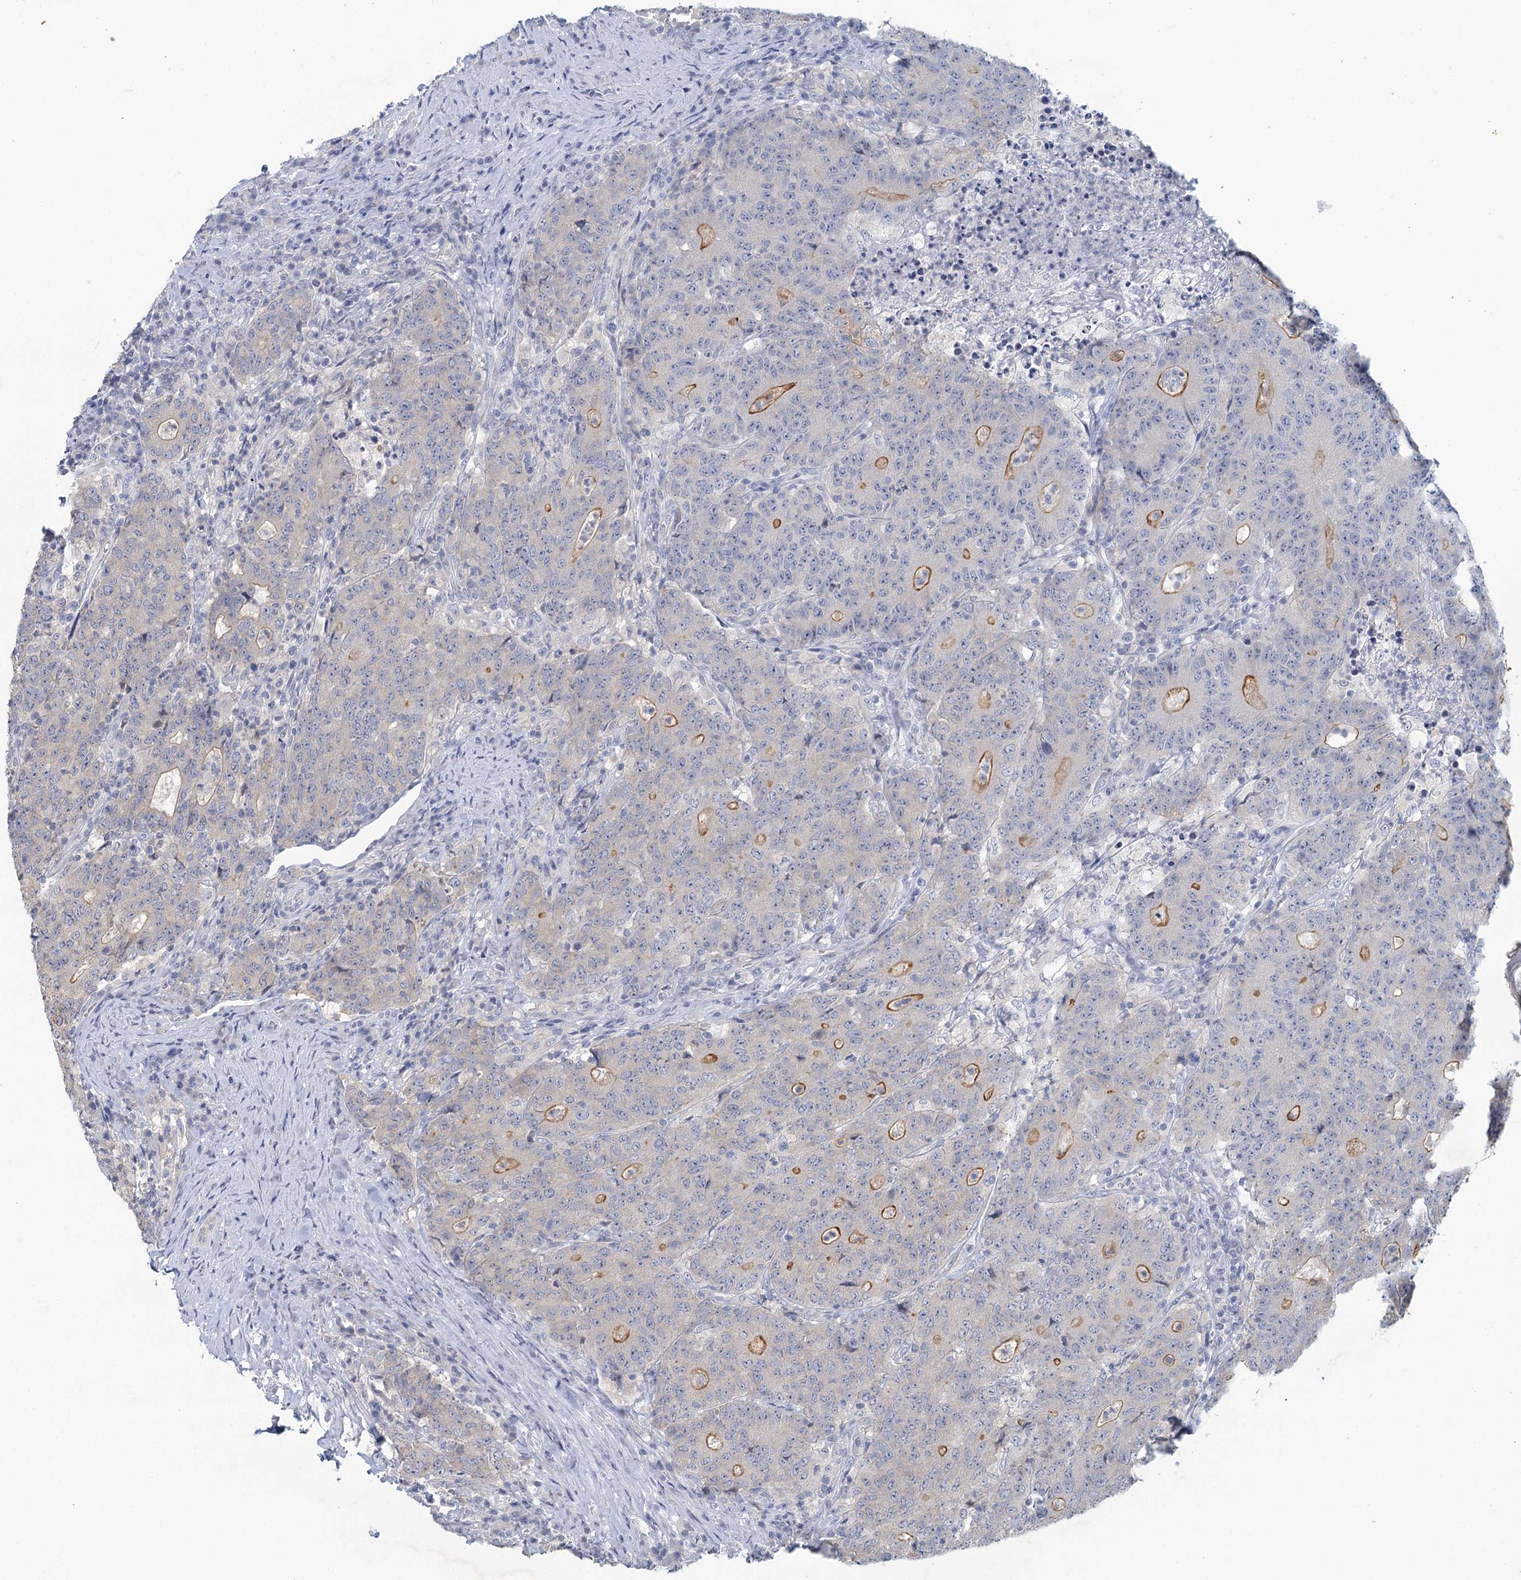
{"staining": {"intensity": "moderate", "quantity": "<25%", "location": "cytoplasmic/membranous"}, "tissue": "colorectal cancer", "cell_type": "Tumor cells", "image_type": "cancer", "snomed": [{"axis": "morphology", "description": "Adenocarcinoma, NOS"}, {"axis": "topography", "description": "Colon"}], "caption": "Immunohistochemistry (DAB) staining of human colorectal cancer (adenocarcinoma) demonstrates moderate cytoplasmic/membranous protein positivity in about <25% of tumor cells.", "gene": "MYO7B", "patient": {"sex": "female", "age": 75}}